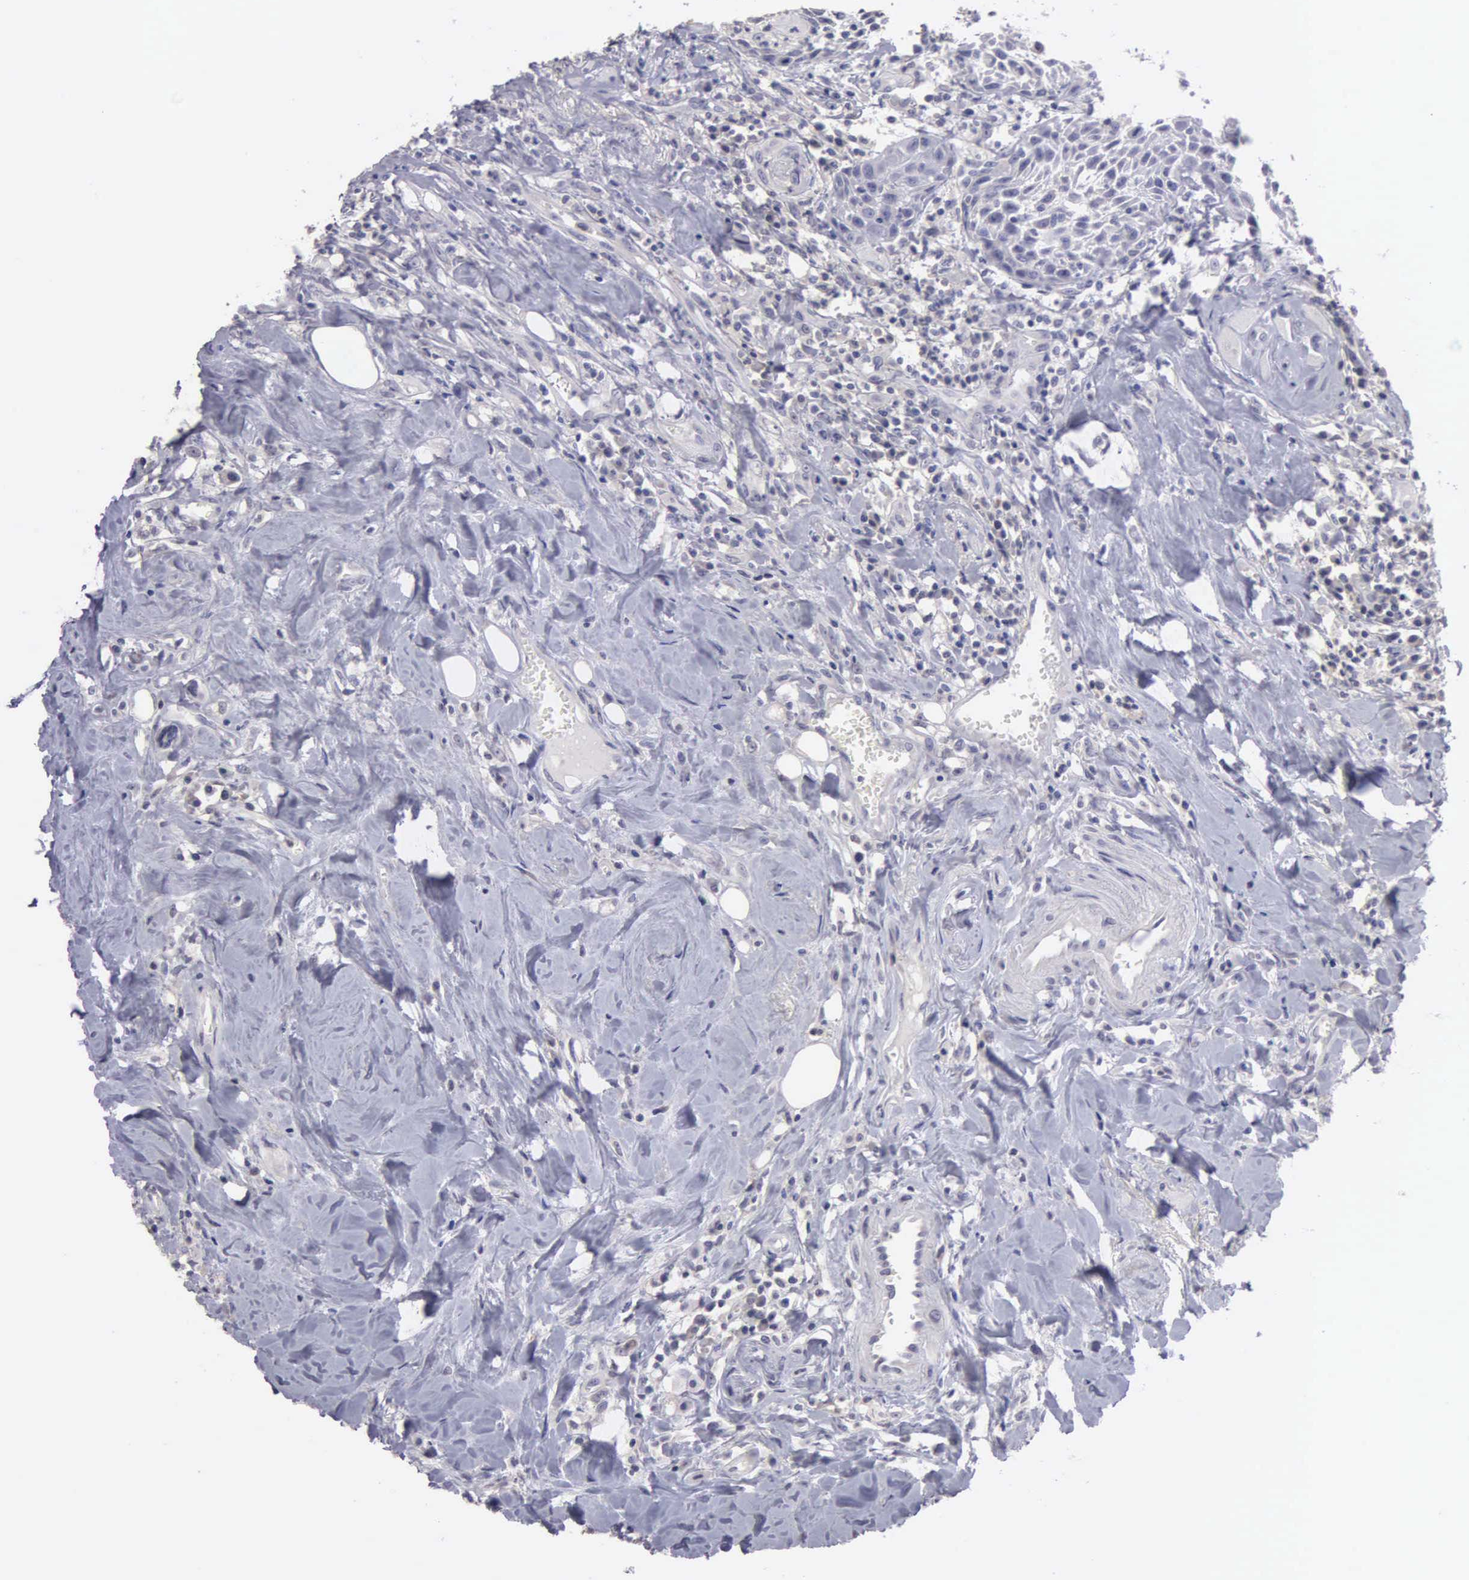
{"staining": {"intensity": "negative", "quantity": "none", "location": "none"}, "tissue": "head and neck cancer", "cell_type": "Tumor cells", "image_type": "cancer", "snomed": [{"axis": "morphology", "description": "Squamous cell carcinoma, NOS"}, {"axis": "topography", "description": "Oral tissue"}, {"axis": "topography", "description": "Head-Neck"}], "caption": "High power microscopy micrograph of an immunohistochemistry (IHC) histopathology image of squamous cell carcinoma (head and neck), revealing no significant positivity in tumor cells. (Brightfield microscopy of DAB (3,3'-diaminobenzidine) immunohistochemistry at high magnification).", "gene": "BRD1", "patient": {"sex": "female", "age": 82}}